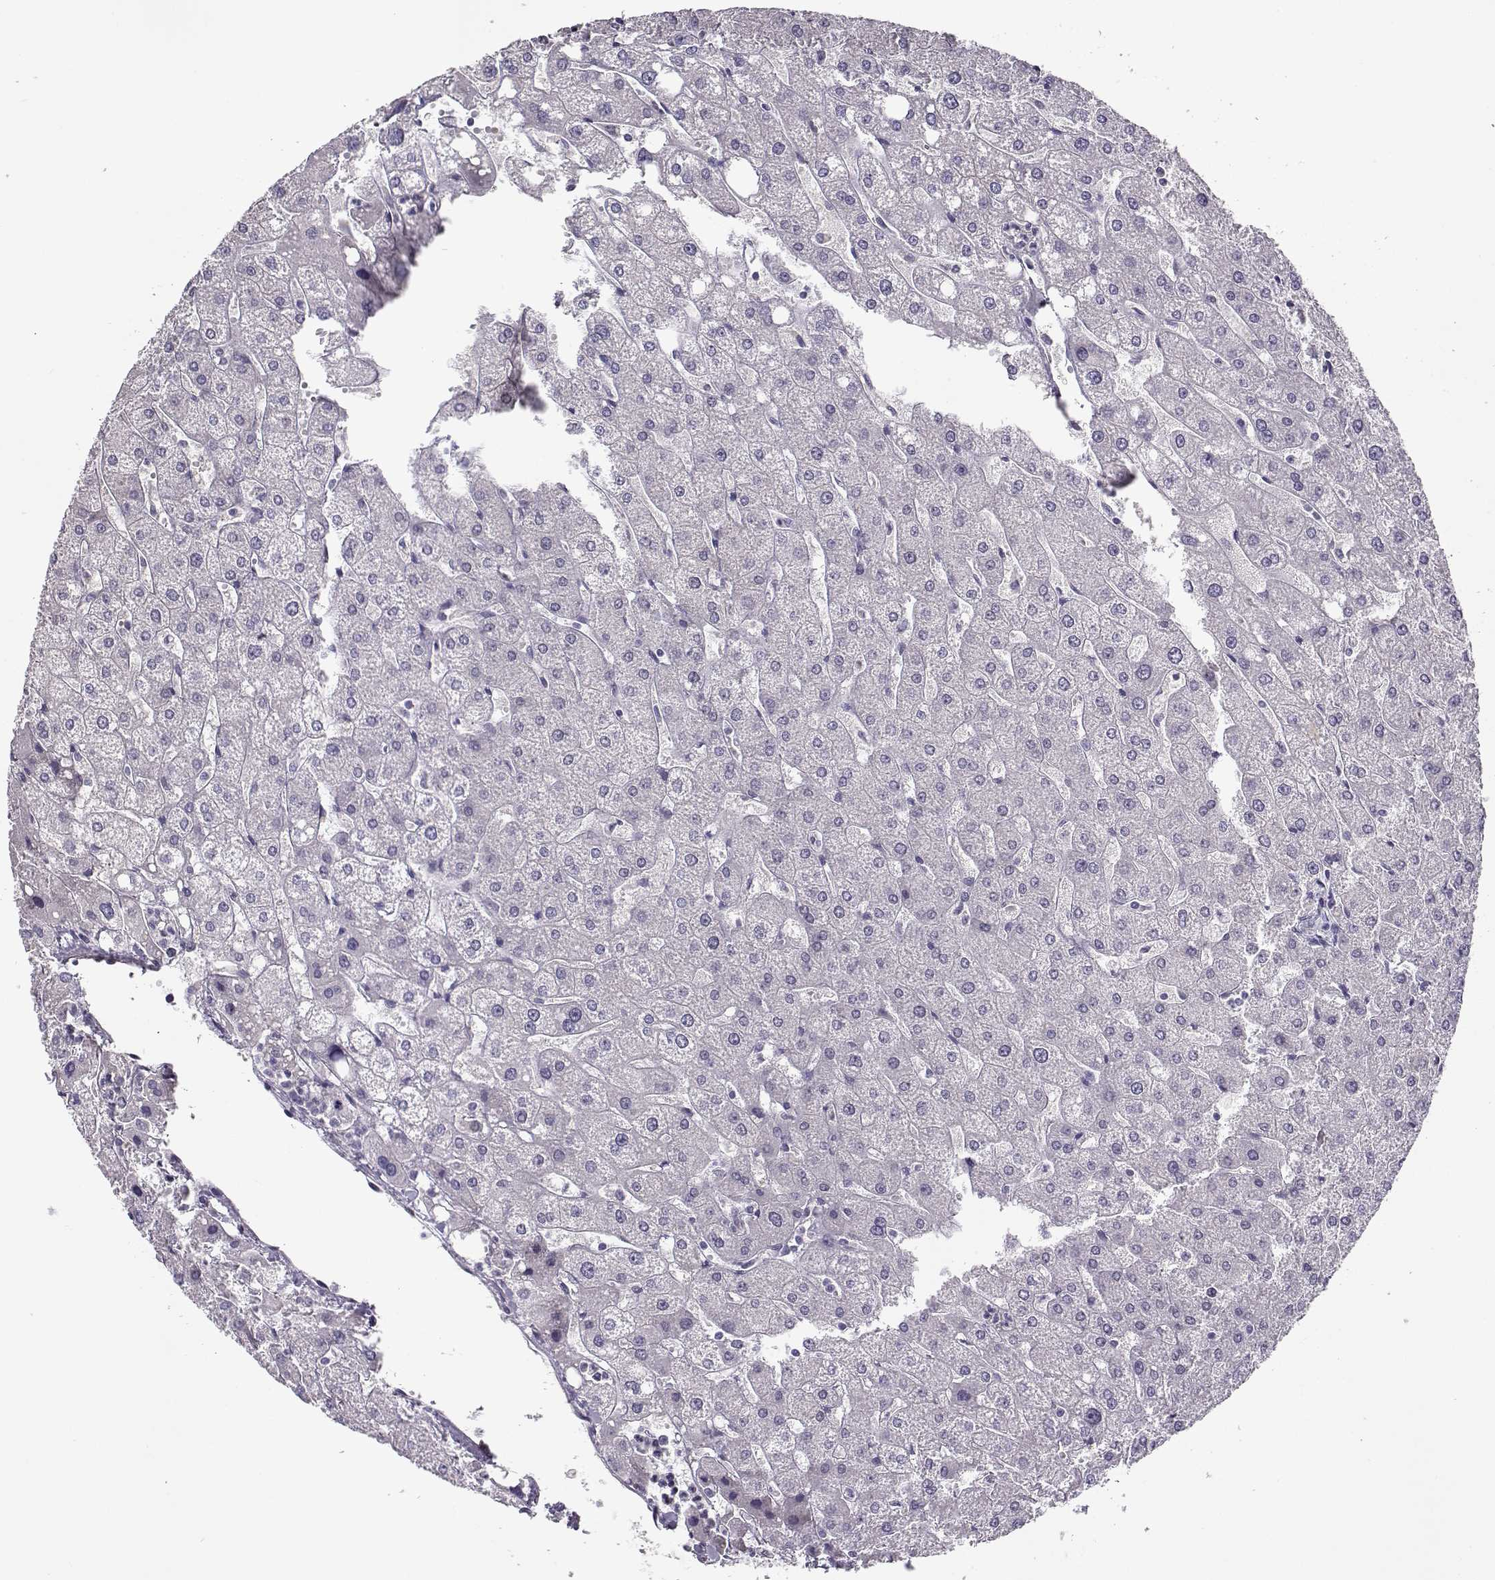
{"staining": {"intensity": "negative", "quantity": "none", "location": "none"}, "tissue": "liver", "cell_type": "Cholangiocytes", "image_type": "normal", "snomed": [{"axis": "morphology", "description": "Normal tissue, NOS"}, {"axis": "topography", "description": "Liver"}], "caption": "High magnification brightfield microscopy of benign liver stained with DAB (3,3'-diaminobenzidine) (brown) and counterstained with hematoxylin (blue): cholangiocytes show no significant staining.", "gene": "NPW", "patient": {"sex": "male", "age": 67}}